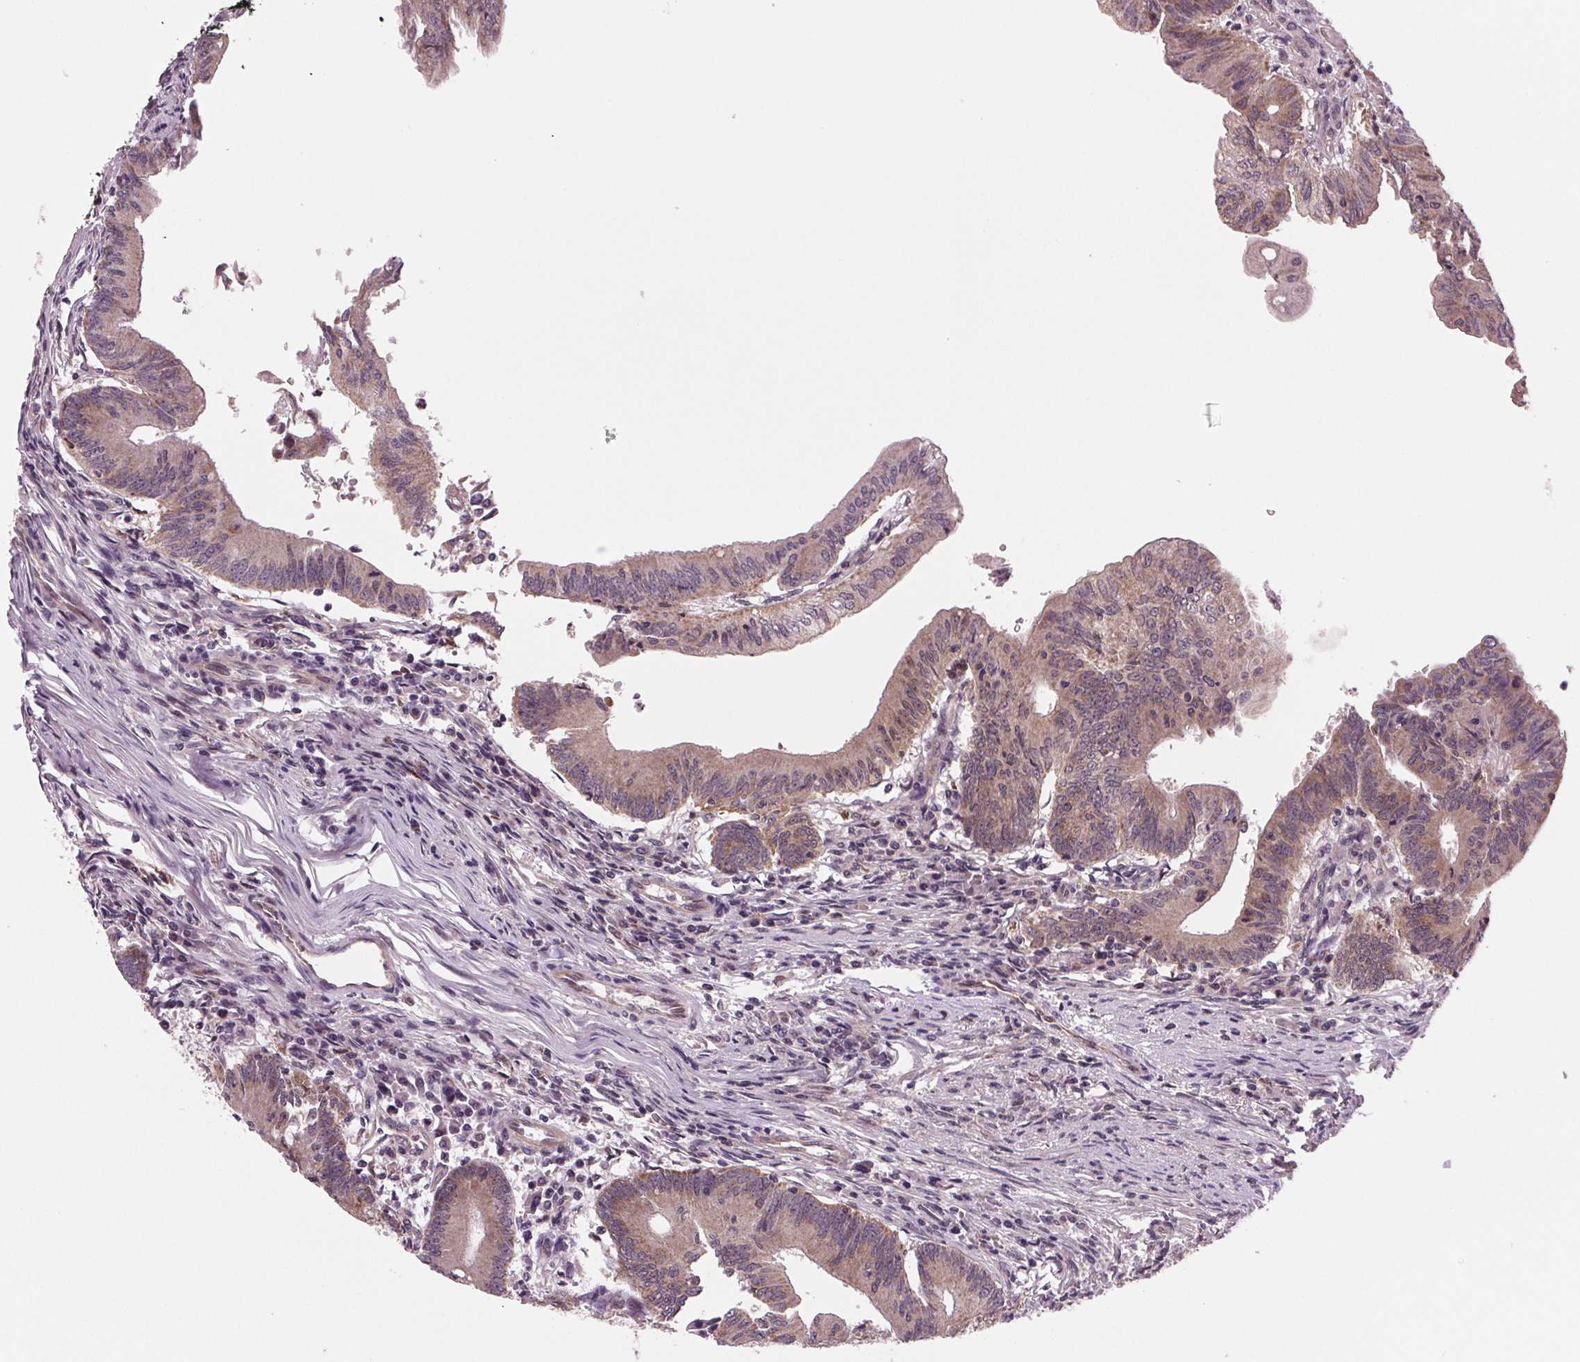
{"staining": {"intensity": "moderate", "quantity": "25%-75%", "location": "cytoplasmic/membranous"}, "tissue": "colorectal cancer", "cell_type": "Tumor cells", "image_type": "cancer", "snomed": [{"axis": "morphology", "description": "Adenocarcinoma, NOS"}, {"axis": "topography", "description": "Colon"}], "caption": "The immunohistochemical stain highlights moderate cytoplasmic/membranous staining in tumor cells of colorectal cancer tissue.", "gene": "STAT3", "patient": {"sex": "female", "age": 70}}